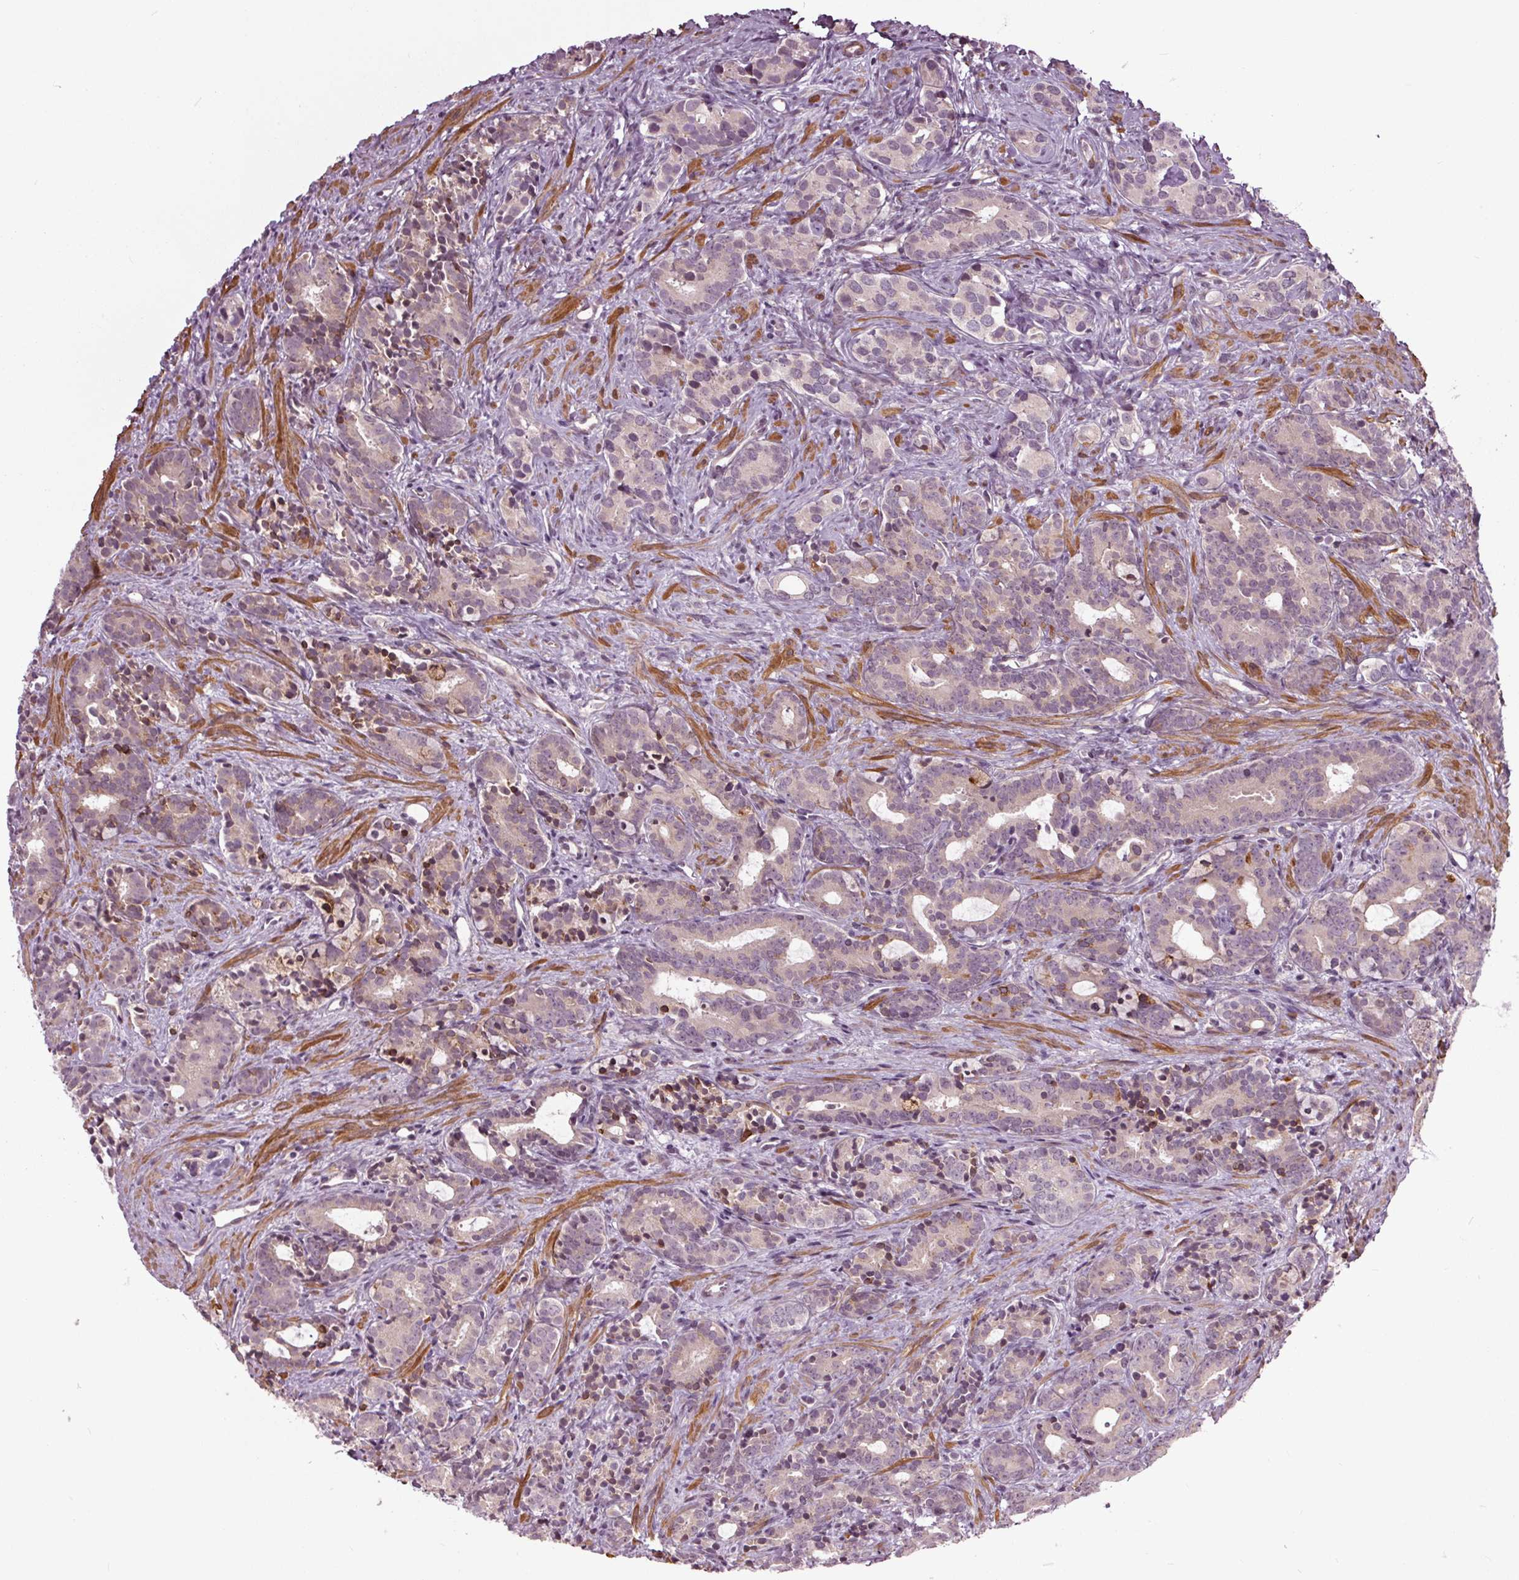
{"staining": {"intensity": "negative", "quantity": "none", "location": "none"}, "tissue": "prostate cancer", "cell_type": "Tumor cells", "image_type": "cancer", "snomed": [{"axis": "morphology", "description": "Adenocarcinoma, High grade"}, {"axis": "topography", "description": "Prostate"}], "caption": "Immunohistochemical staining of human prostate cancer reveals no significant positivity in tumor cells.", "gene": "HAUS5", "patient": {"sex": "male", "age": 84}}